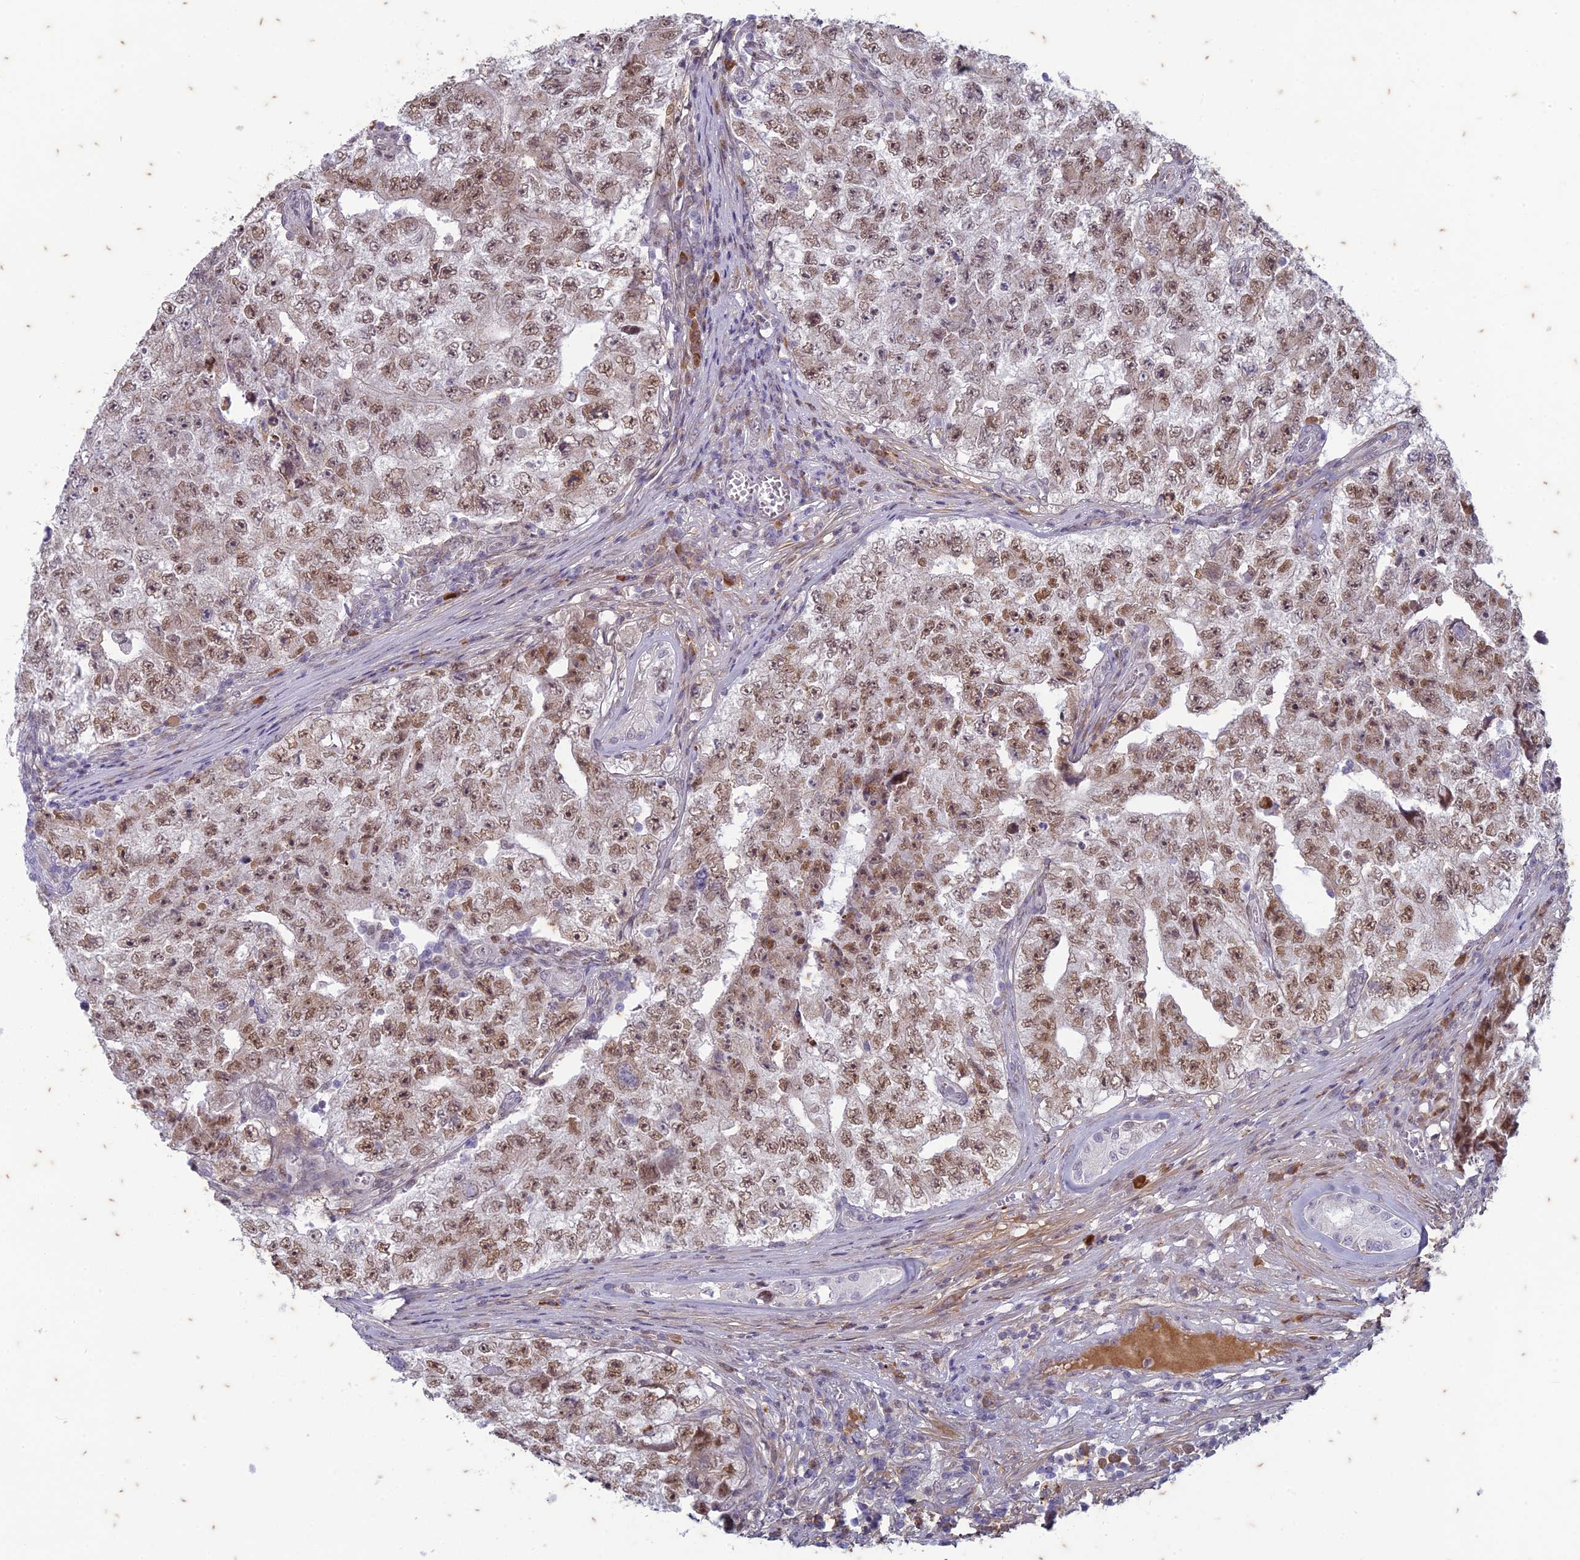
{"staining": {"intensity": "moderate", "quantity": ">75%", "location": "nuclear"}, "tissue": "testis cancer", "cell_type": "Tumor cells", "image_type": "cancer", "snomed": [{"axis": "morphology", "description": "Carcinoma, Embryonal, NOS"}, {"axis": "topography", "description": "Testis"}], "caption": "A photomicrograph showing moderate nuclear positivity in about >75% of tumor cells in testis cancer (embryonal carcinoma), as visualized by brown immunohistochemical staining.", "gene": "PABPN1L", "patient": {"sex": "male", "age": 17}}